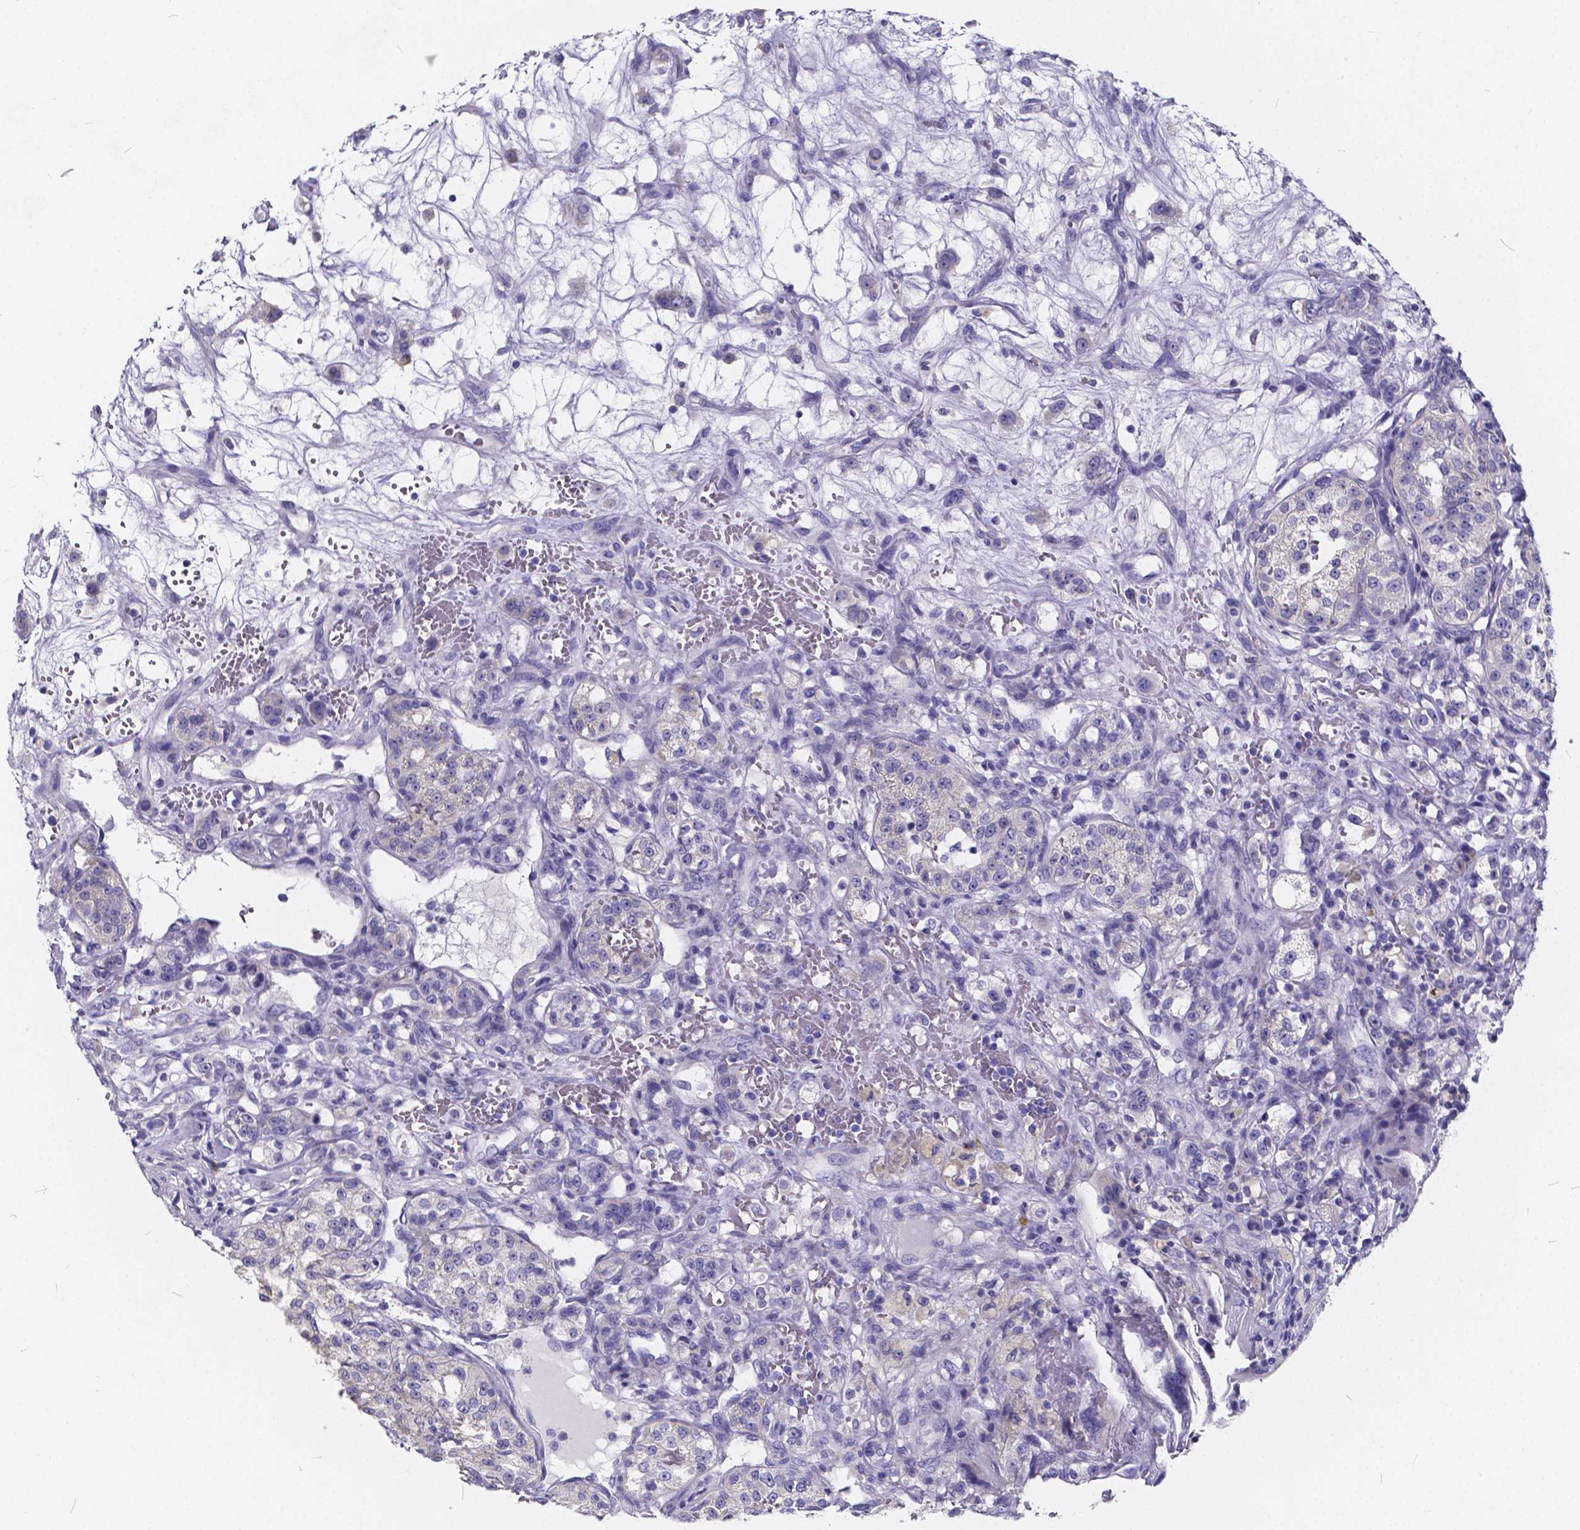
{"staining": {"intensity": "negative", "quantity": "none", "location": "none"}, "tissue": "renal cancer", "cell_type": "Tumor cells", "image_type": "cancer", "snomed": [{"axis": "morphology", "description": "Adenocarcinoma, NOS"}, {"axis": "topography", "description": "Kidney"}], "caption": "Renal cancer was stained to show a protein in brown. There is no significant positivity in tumor cells. (Brightfield microscopy of DAB (3,3'-diaminobenzidine) IHC at high magnification).", "gene": "SPEF2", "patient": {"sex": "female", "age": 63}}